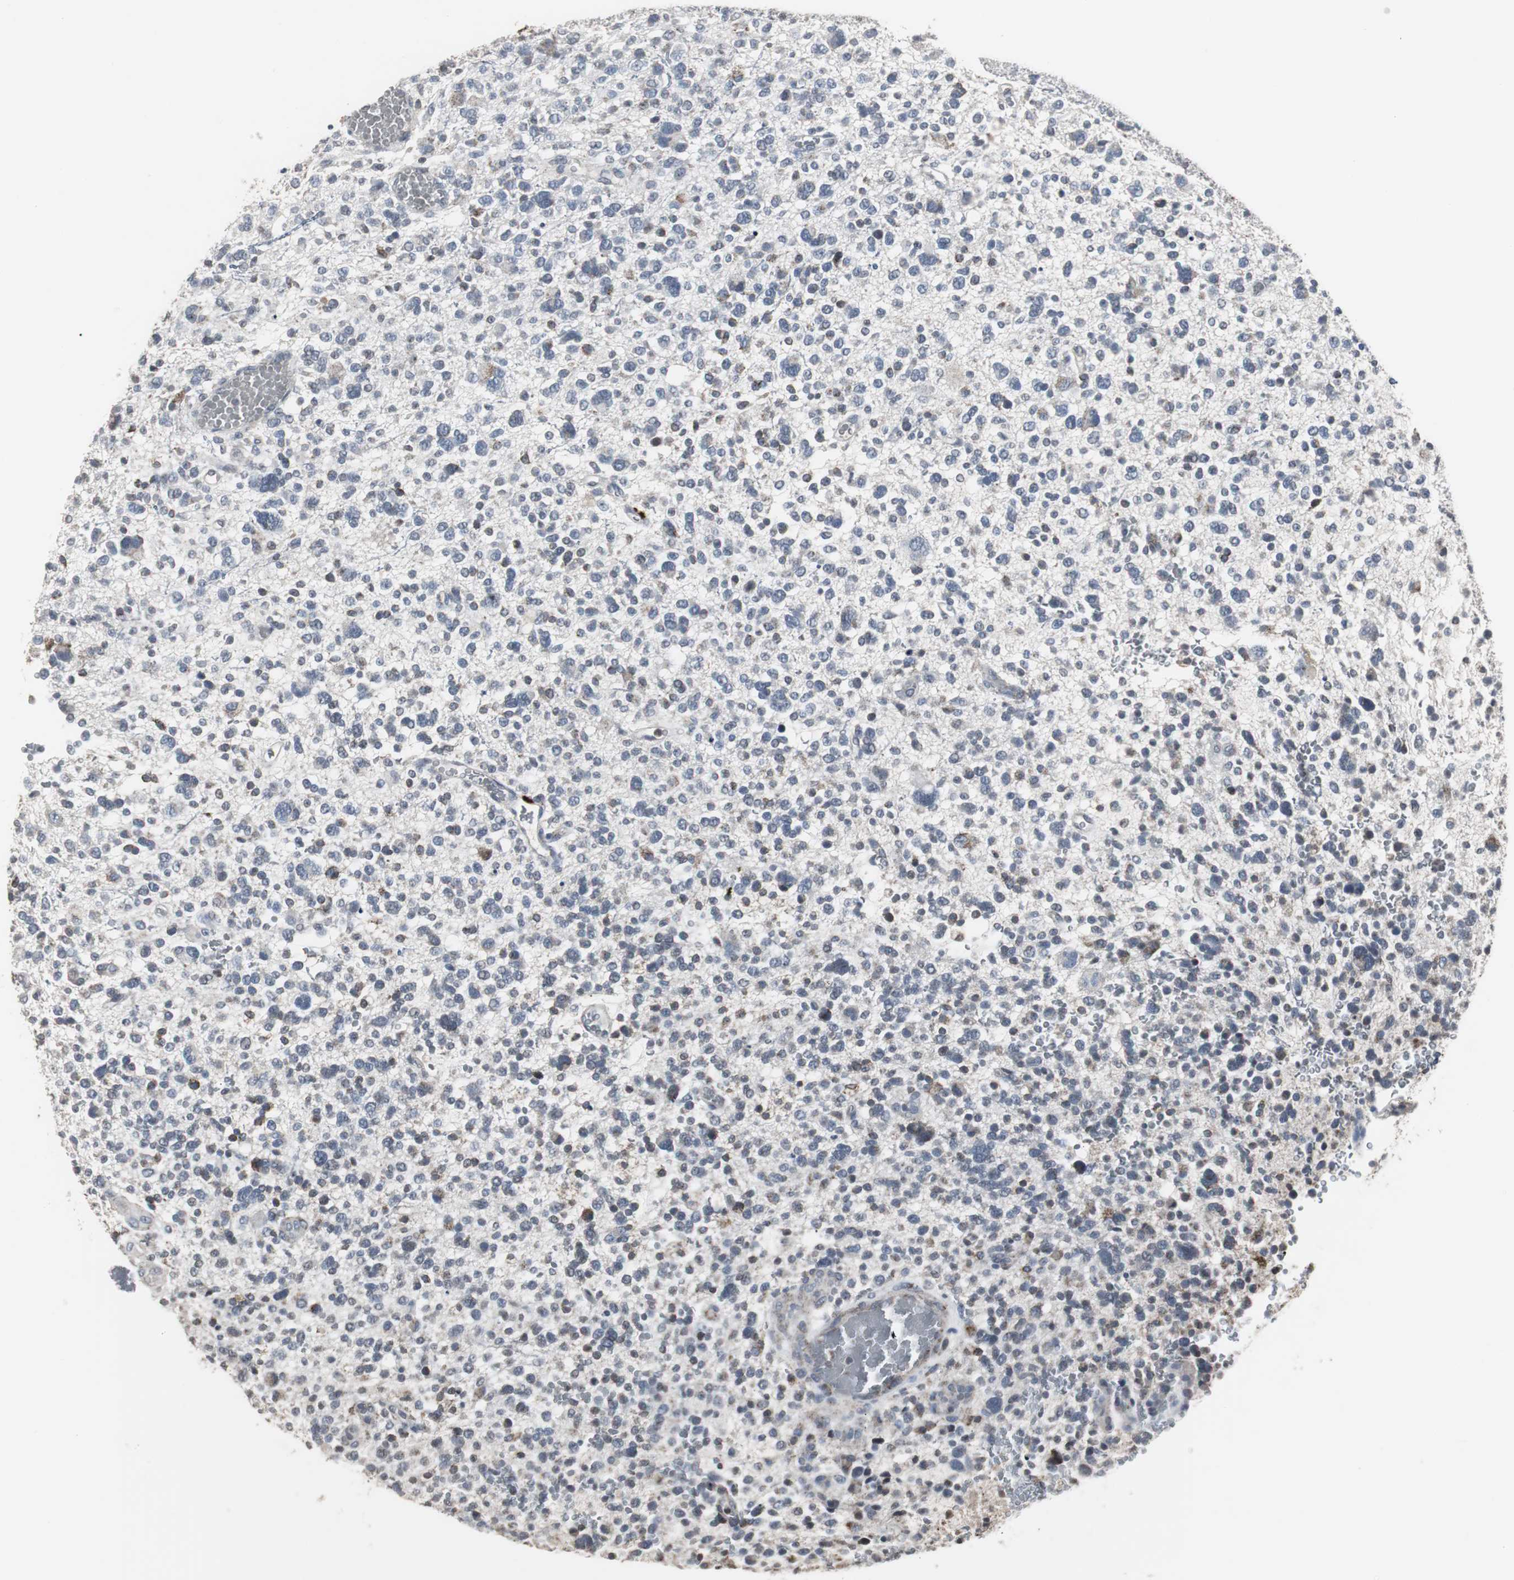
{"staining": {"intensity": "negative", "quantity": "none", "location": "none"}, "tissue": "glioma", "cell_type": "Tumor cells", "image_type": "cancer", "snomed": [{"axis": "morphology", "description": "Glioma, malignant, High grade"}, {"axis": "topography", "description": "Brain"}], "caption": "Immunohistochemical staining of glioma displays no significant expression in tumor cells.", "gene": "ACAA1", "patient": {"sex": "male", "age": 48}}